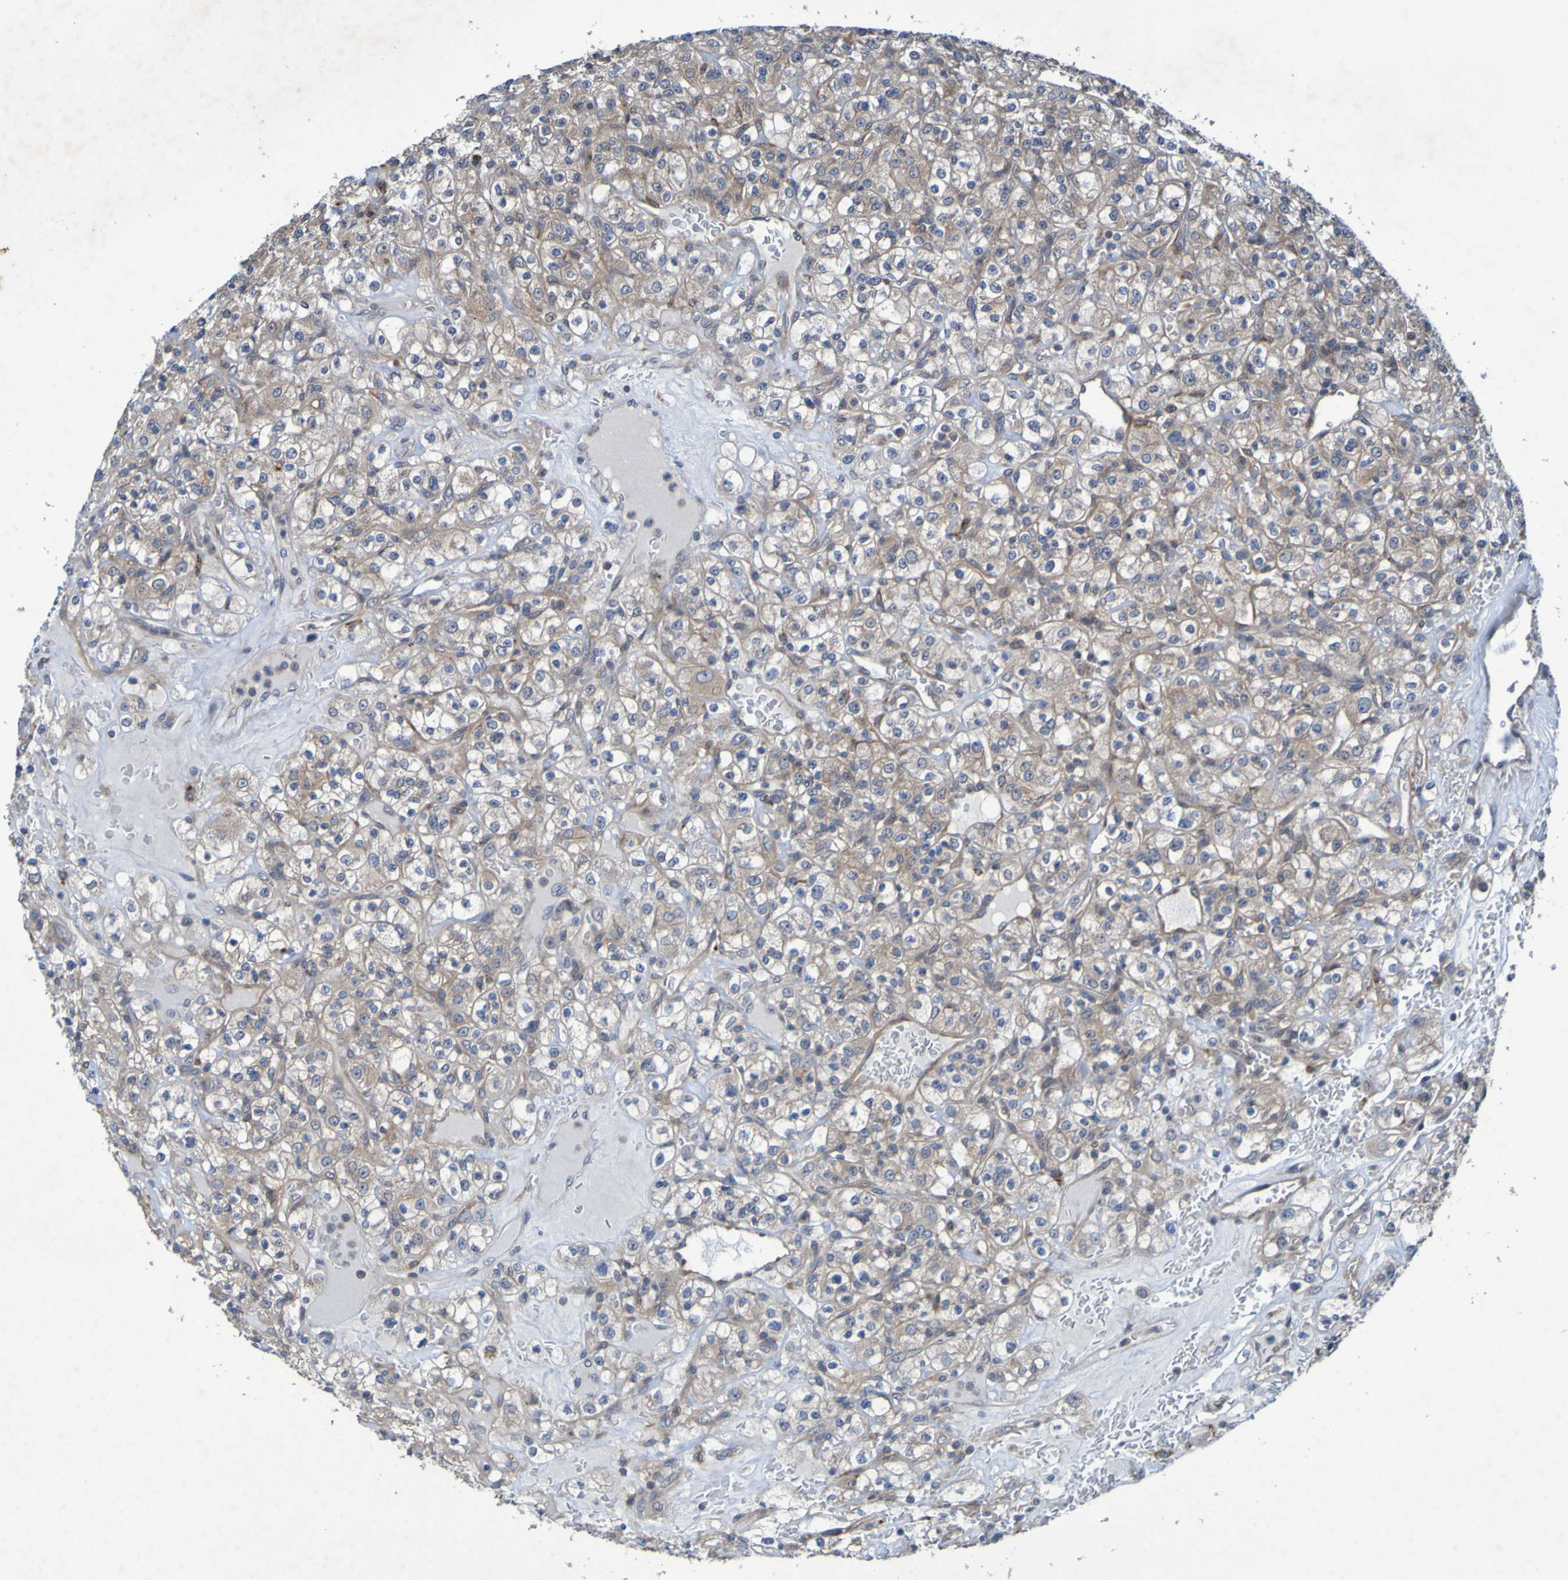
{"staining": {"intensity": "weak", "quantity": ">75%", "location": "cytoplasmic/membranous"}, "tissue": "renal cancer", "cell_type": "Tumor cells", "image_type": "cancer", "snomed": [{"axis": "morphology", "description": "Normal tissue, NOS"}, {"axis": "morphology", "description": "Adenocarcinoma, NOS"}, {"axis": "topography", "description": "Kidney"}], "caption": "This is a micrograph of IHC staining of renal cancer, which shows weak positivity in the cytoplasmic/membranous of tumor cells.", "gene": "SDK1", "patient": {"sex": "female", "age": 72}}